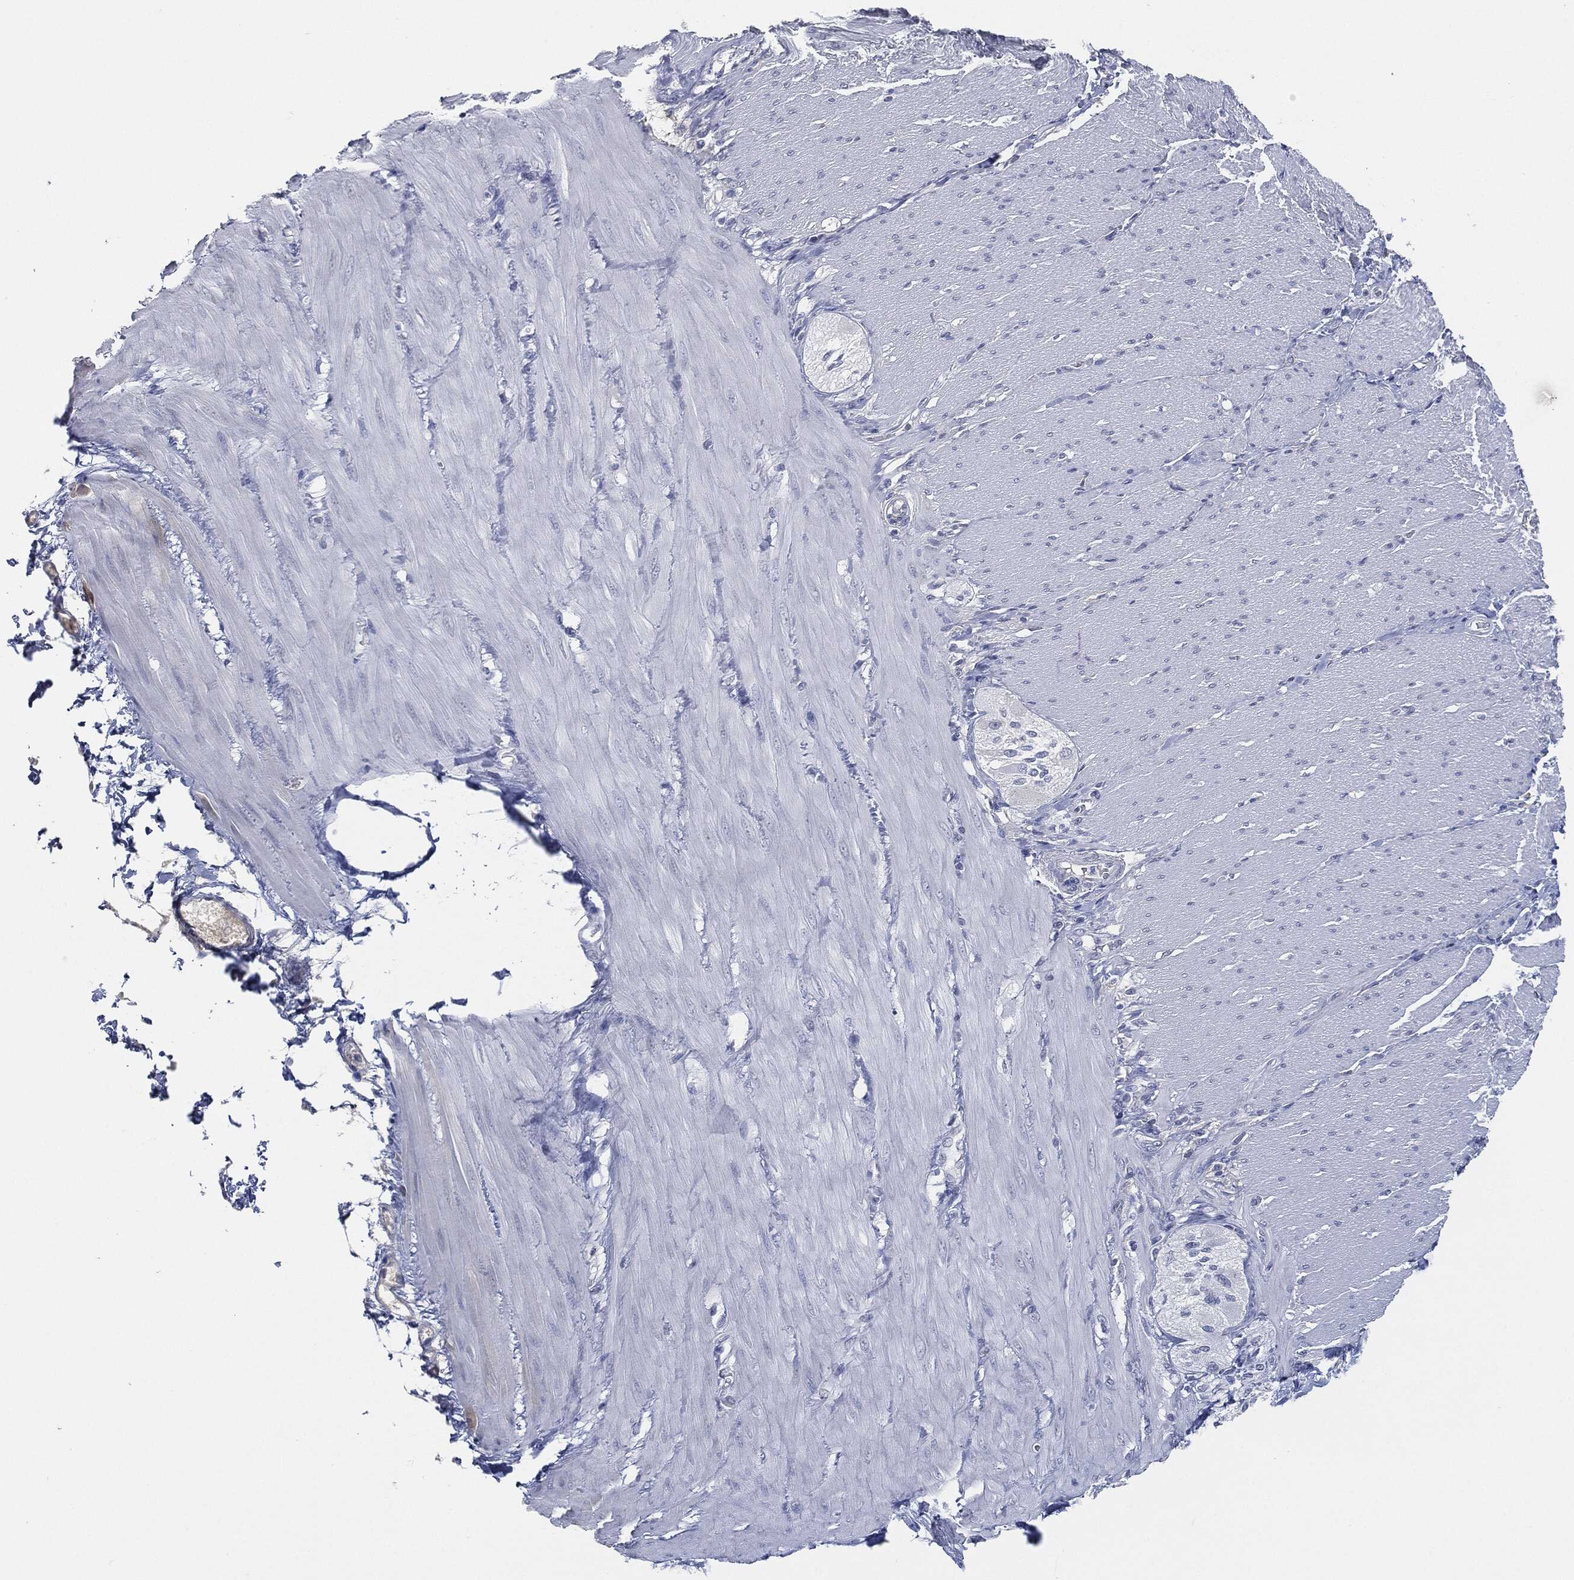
{"staining": {"intensity": "negative", "quantity": "none", "location": "none"}, "tissue": "adipose tissue", "cell_type": "Adipocytes", "image_type": "normal", "snomed": [{"axis": "morphology", "description": "Normal tissue, NOS"}, {"axis": "topography", "description": "Smooth muscle"}, {"axis": "topography", "description": "Duodenum"}, {"axis": "topography", "description": "Peripheral nerve tissue"}], "caption": "Immunohistochemistry histopathology image of unremarkable adipose tissue: human adipose tissue stained with DAB reveals no significant protein expression in adipocytes. The staining is performed using DAB brown chromogen with nuclei counter-stained in using hematoxylin.", "gene": "SIGLEC7", "patient": {"sex": "female", "age": 61}}